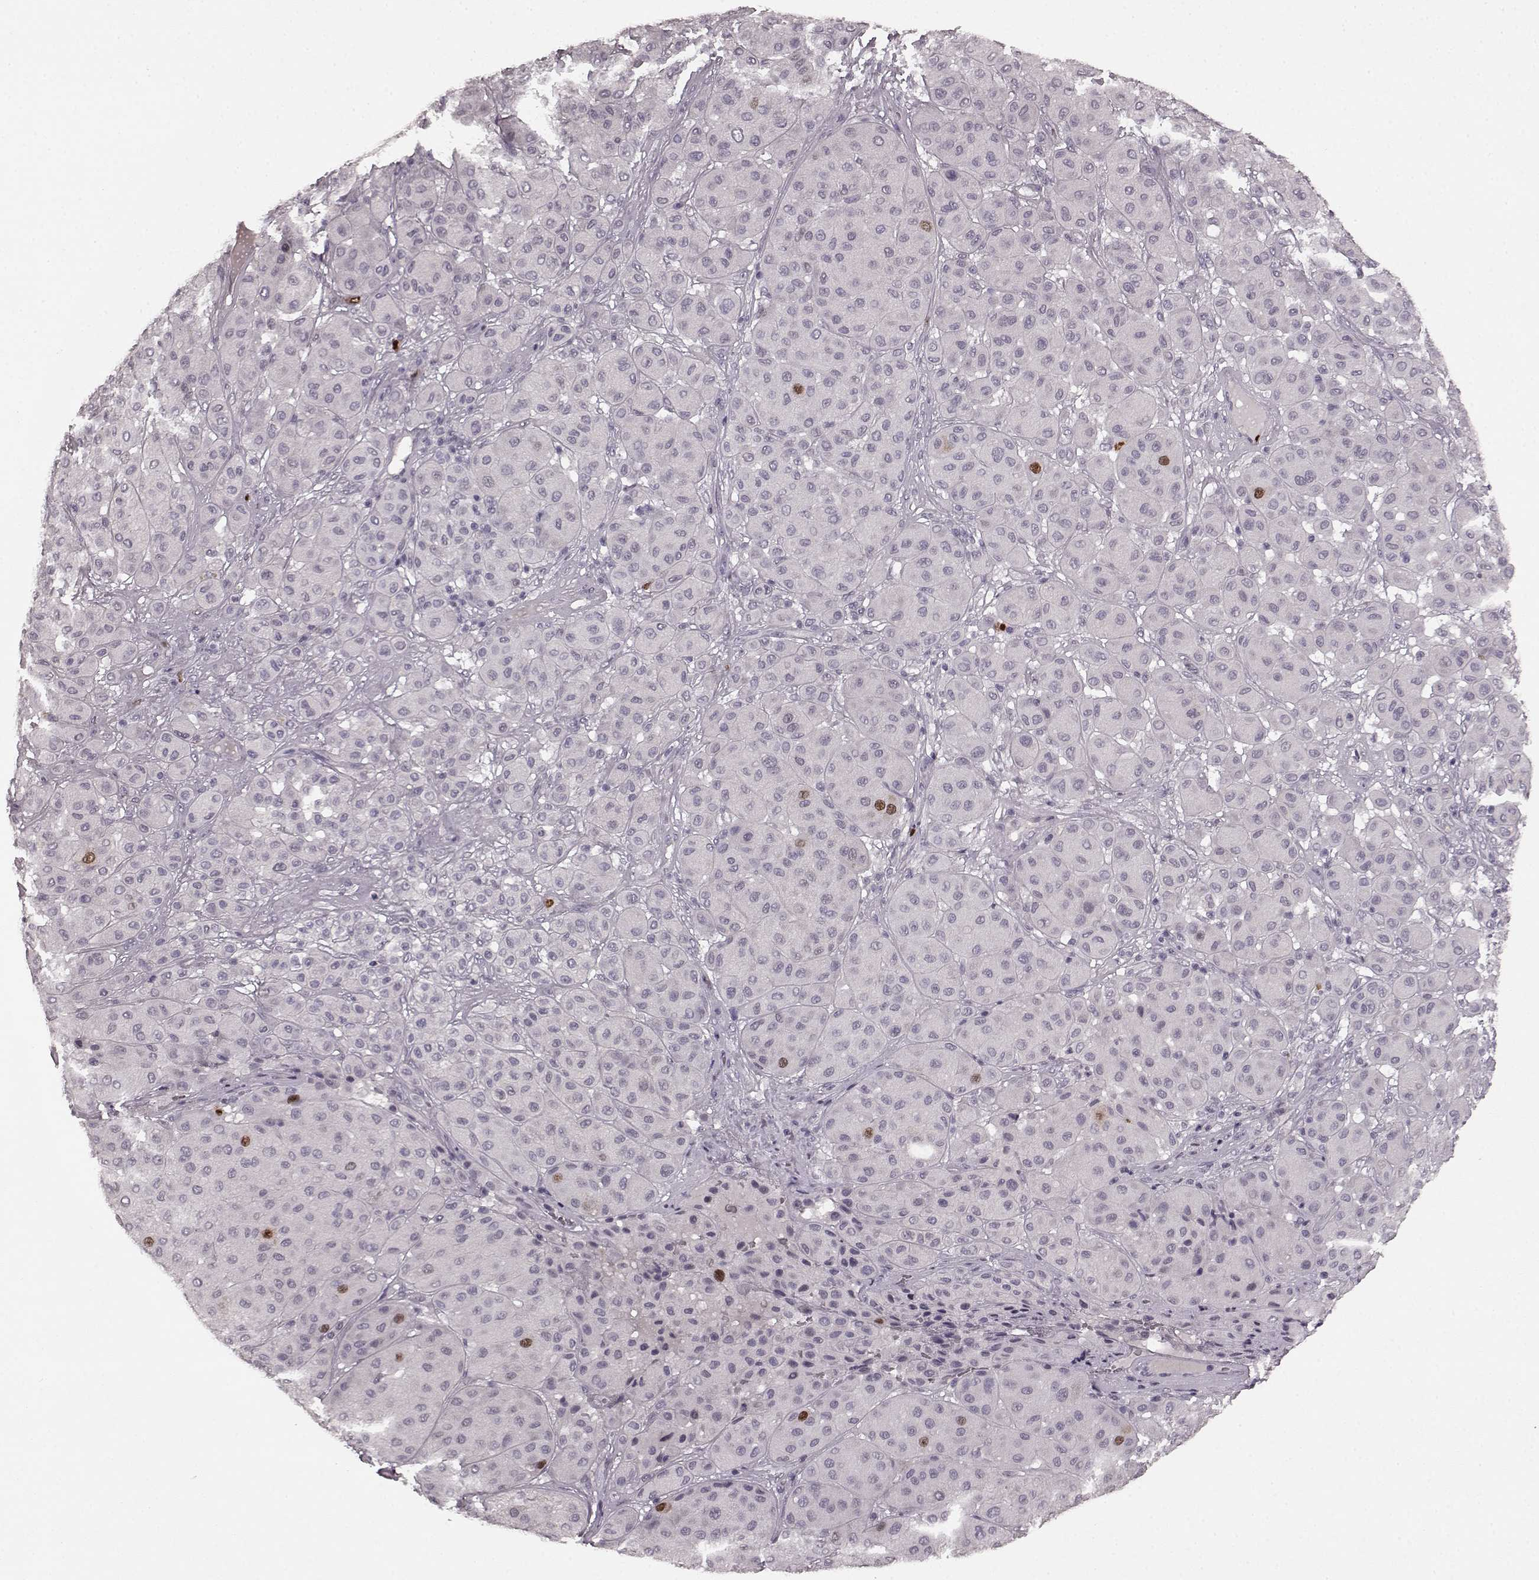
{"staining": {"intensity": "strong", "quantity": "<25%", "location": "nuclear"}, "tissue": "melanoma", "cell_type": "Tumor cells", "image_type": "cancer", "snomed": [{"axis": "morphology", "description": "Malignant melanoma, Metastatic site"}, {"axis": "topography", "description": "Smooth muscle"}], "caption": "The histopathology image shows a brown stain indicating the presence of a protein in the nuclear of tumor cells in malignant melanoma (metastatic site).", "gene": "CCNA2", "patient": {"sex": "male", "age": 41}}